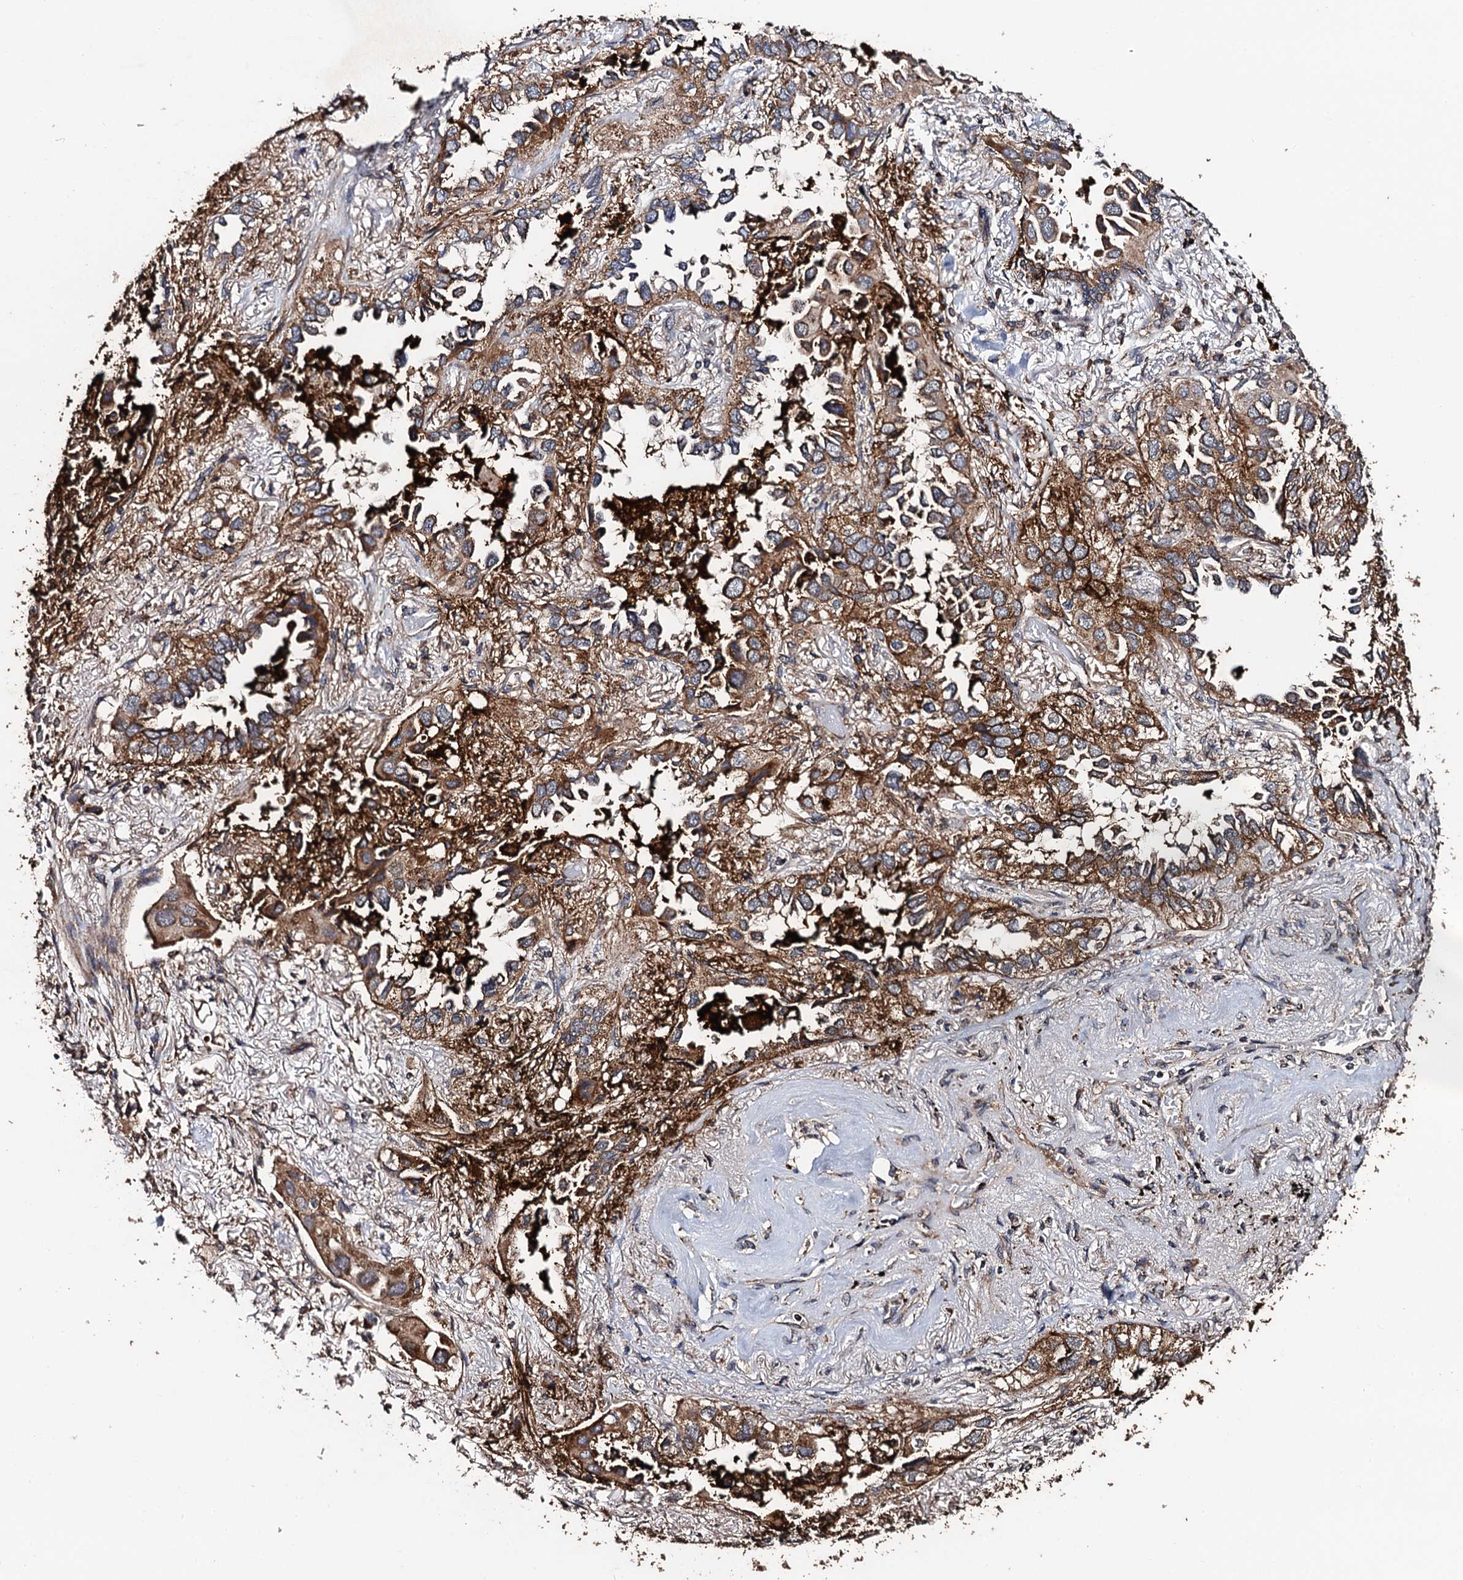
{"staining": {"intensity": "moderate", "quantity": ">75%", "location": "cytoplasmic/membranous"}, "tissue": "lung cancer", "cell_type": "Tumor cells", "image_type": "cancer", "snomed": [{"axis": "morphology", "description": "Adenocarcinoma, NOS"}, {"axis": "topography", "description": "Lung"}], "caption": "An immunohistochemistry photomicrograph of tumor tissue is shown. Protein staining in brown highlights moderate cytoplasmic/membranous positivity in lung cancer within tumor cells.", "gene": "PPTC7", "patient": {"sex": "female", "age": 76}}